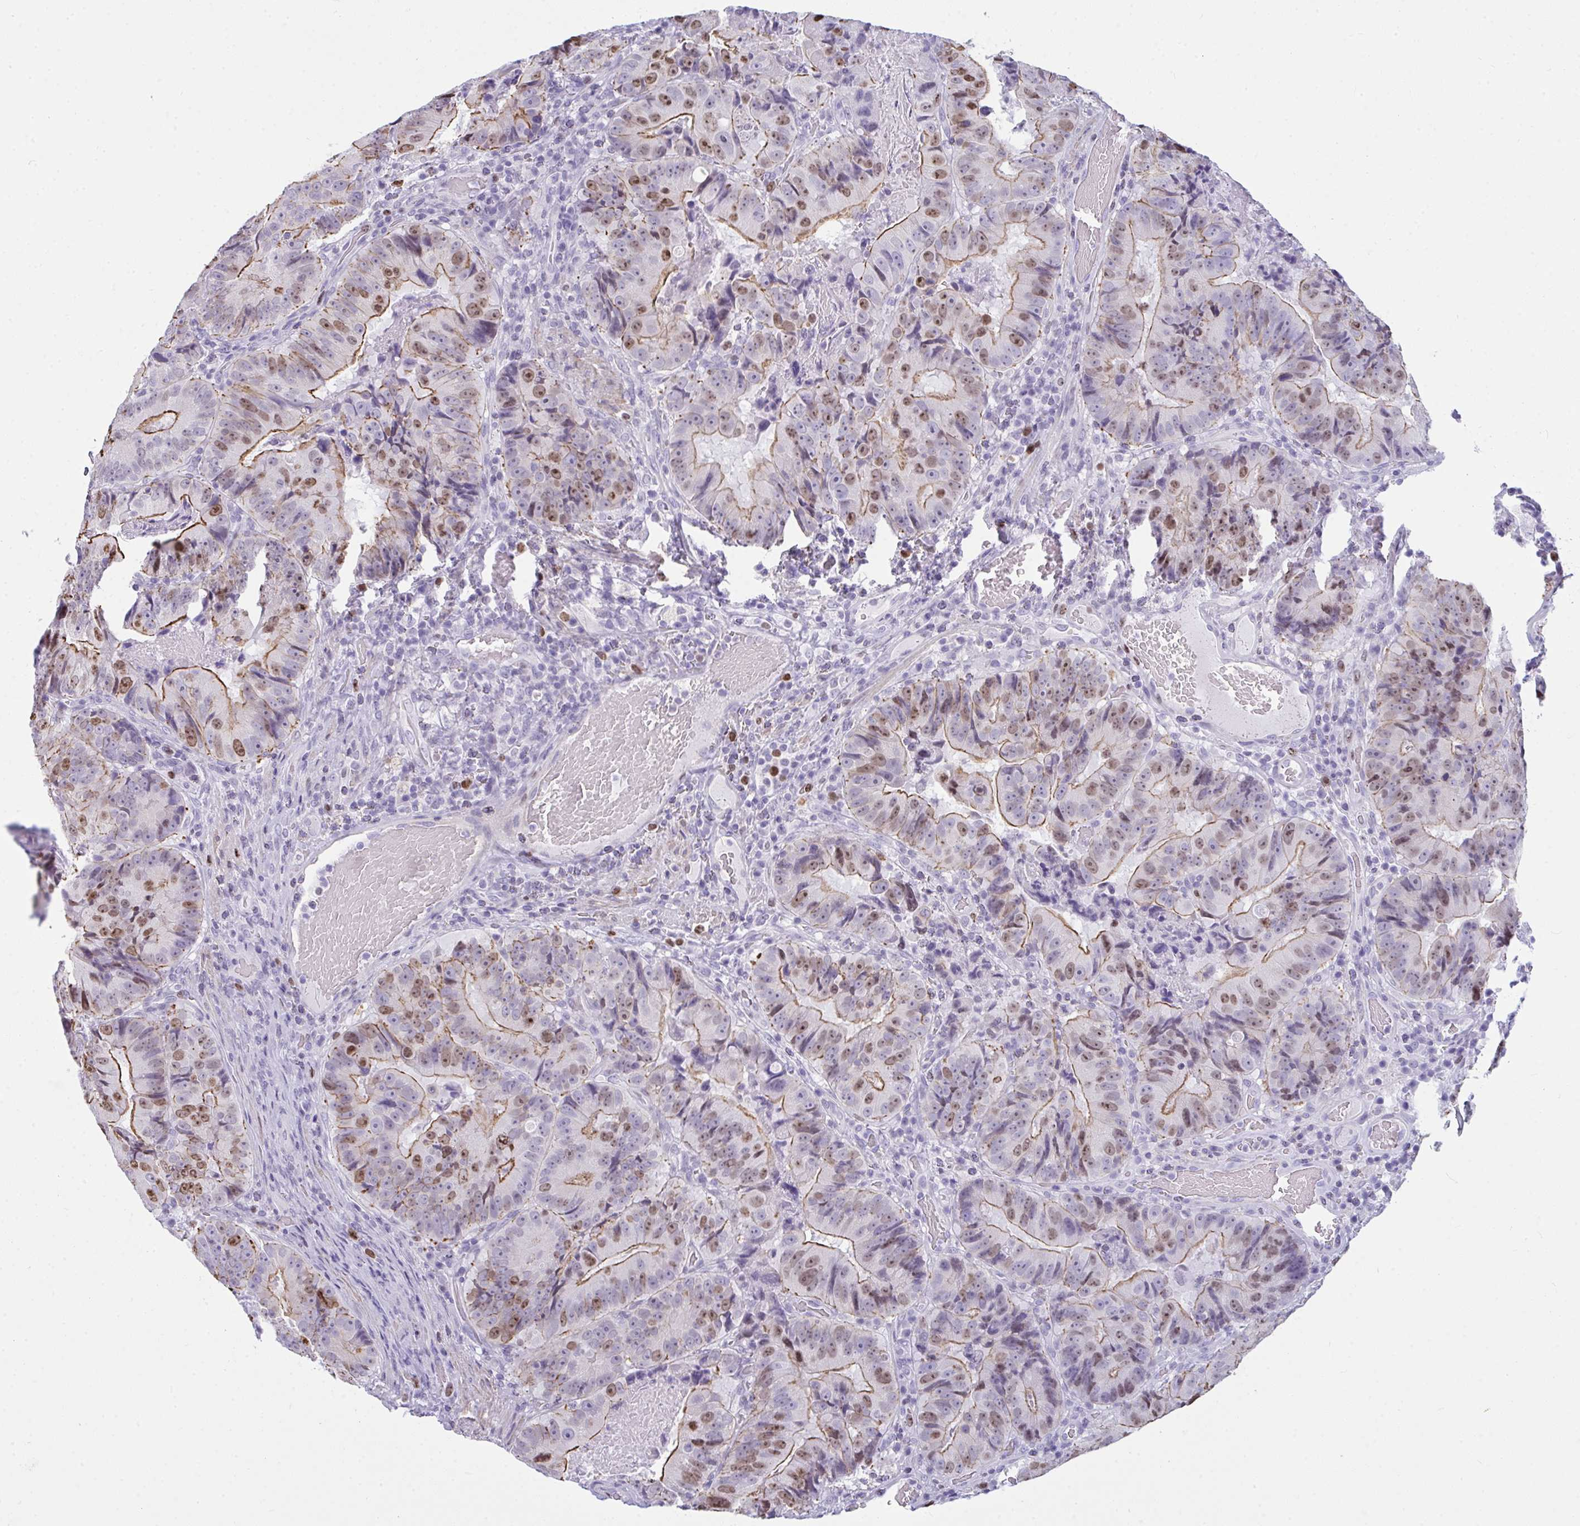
{"staining": {"intensity": "moderate", "quantity": ">75%", "location": "cytoplasmic/membranous,nuclear"}, "tissue": "colorectal cancer", "cell_type": "Tumor cells", "image_type": "cancer", "snomed": [{"axis": "morphology", "description": "Adenocarcinoma, NOS"}, {"axis": "topography", "description": "Colon"}], "caption": "Immunohistochemistry histopathology image of neoplastic tissue: human colorectal adenocarcinoma stained using immunohistochemistry (IHC) exhibits medium levels of moderate protein expression localized specifically in the cytoplasmic/membranous and nuclear of tumor cells, appearing as a cytoplasmic/membranous and nuclear brown color.", "gene": "SUZ12", "patient": {"sex": "female", "age": 86}}